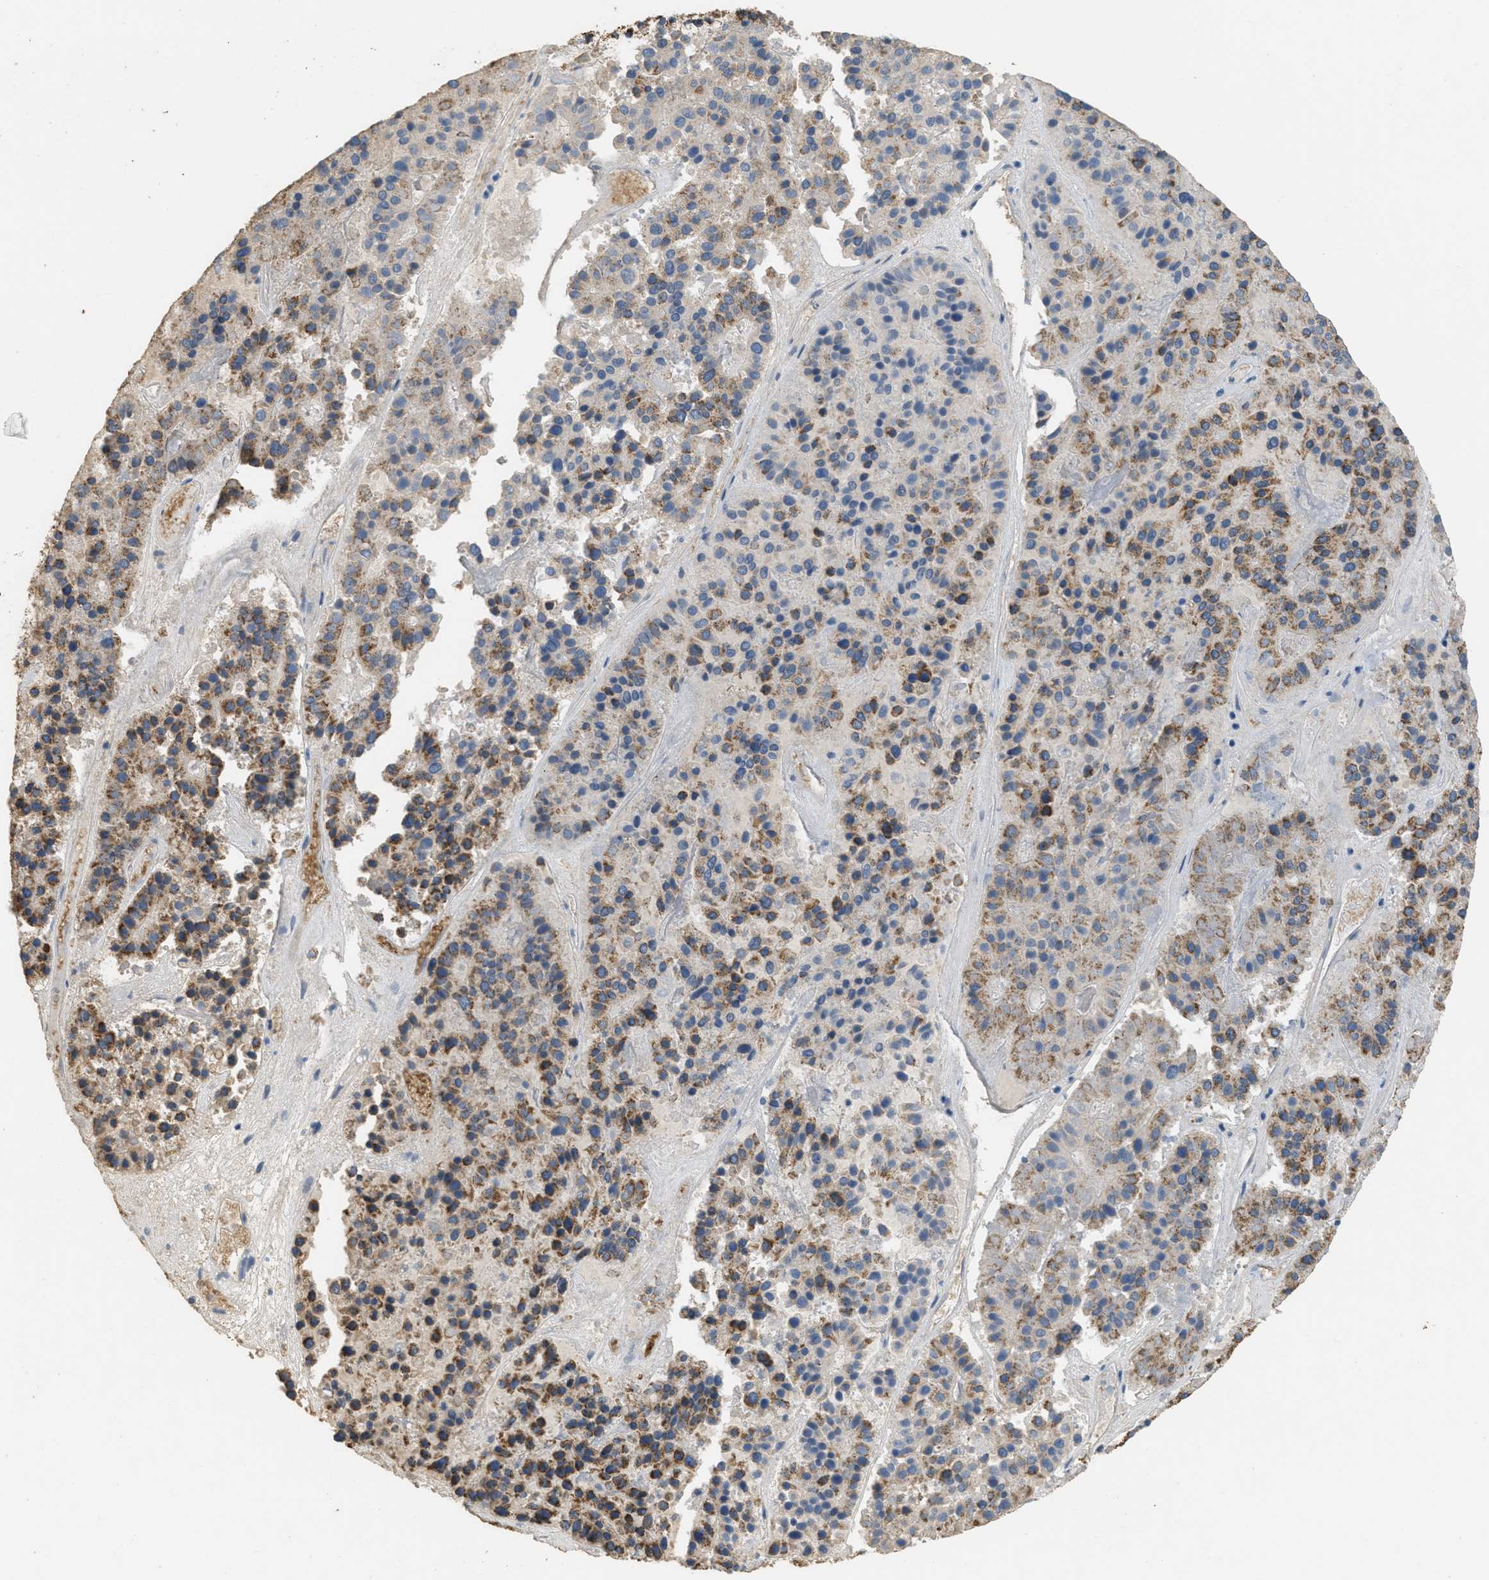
{"staining": {"intensity": "moderate", "quantity": ">75%", "location": "cytoplasmic/membranous"}, "tissue": "pancreatic cancer", "cell_type": "Tumor cells", "image_type": "cancer", "snomed": [{"axis": "morphology", "description": "Adenocarcinoma, NOS"}, {"axis": "topography", "description": "Pancreas"}], "caption": "A brown stain highlights moderate cytoplasmic/membranous positivity of a protein in pancreatic cancer (adenocarcinoma) tumor cells.", "gene": "KCNA4", "patient": {"sex": "male", "age": 50}}